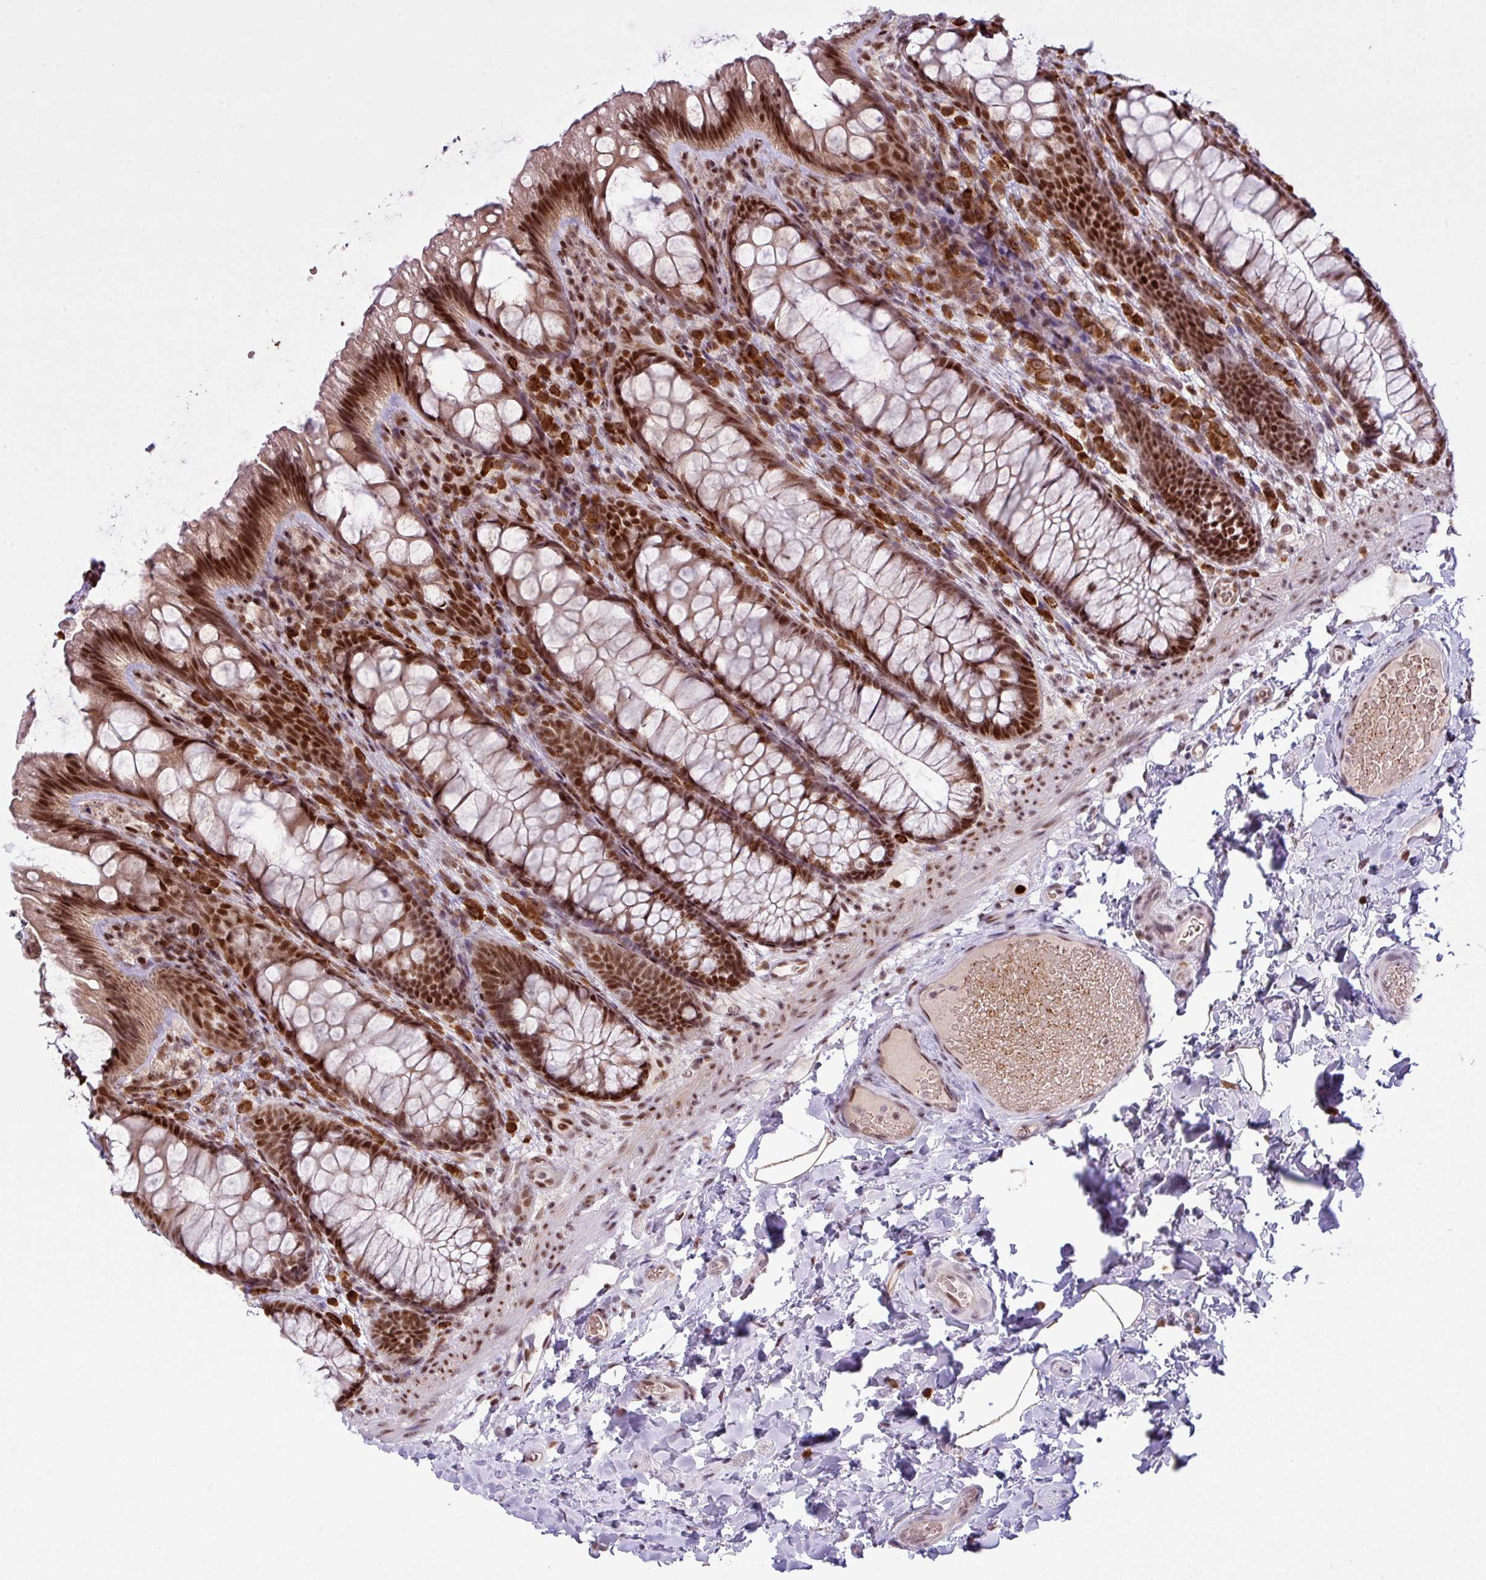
{"staining": {"intensity": "moderate", "quantity": ">75%", "location": "nuclear"}, "tissue": "colon", "cell_type": "Endothelial cells", "image_type": "normal", "snomed": [{"axis": "morphology", "description": "Normal tissue, NOS"}, {"axis": "topography", "description": "Colon"}], "caption": "This photomicrograph shows unremarkable colon stained with IHC to label a protein in brown. The nuclear of endothelial cells show moderate positivity for the protein. Nuclei are counter-stained blue.", "gene": "PRDM5", "patient": {"sex": "male", "age": 46}}